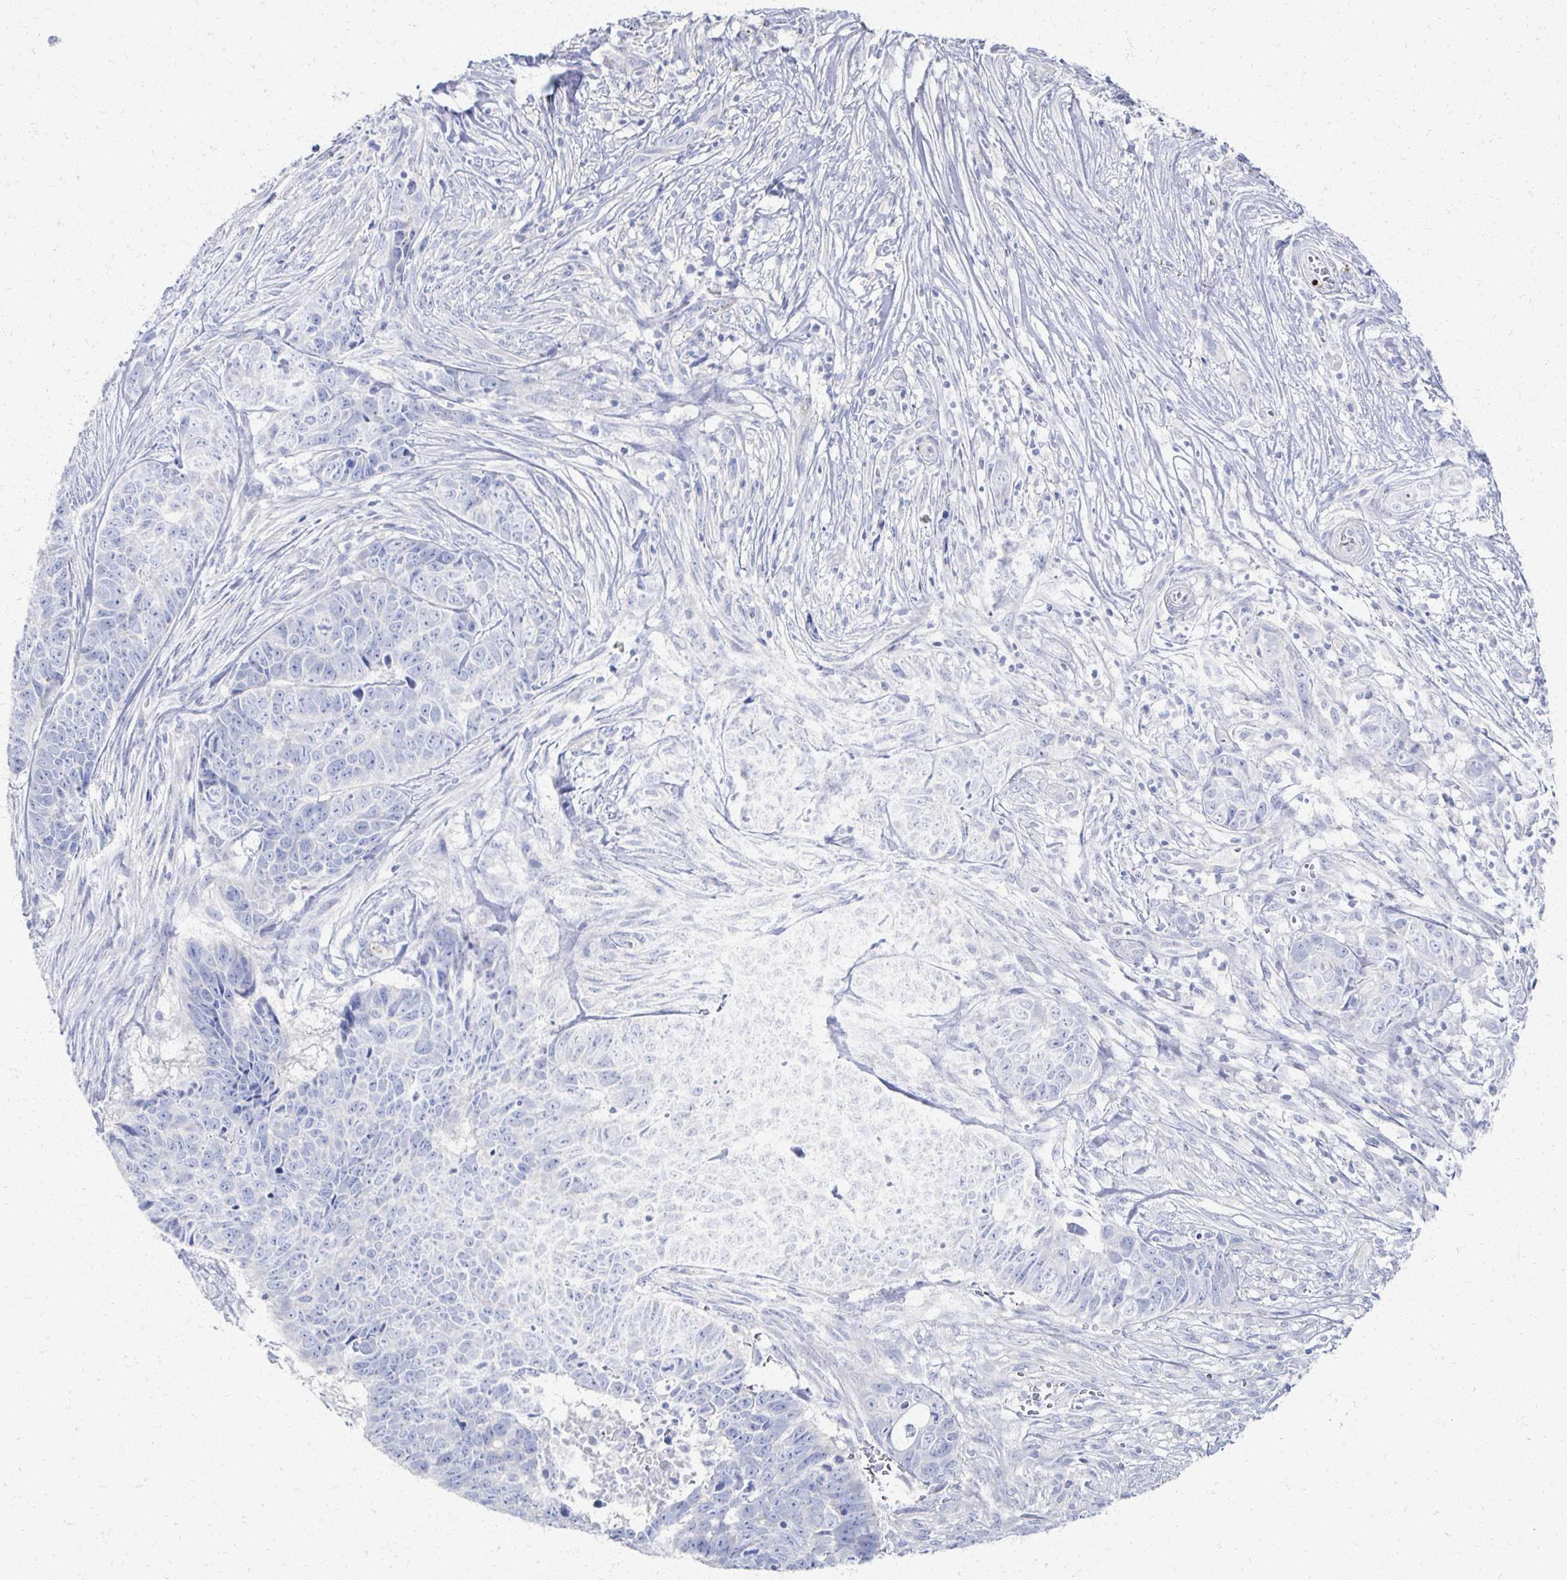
{"staining": {"intensity": "negative", "quantity": "none", "location": "none"}, "tissue": "skin cancer", "cell_type": "Tumor cells", "image_type": "cancer", "snomed": [{"axis": "morphology", "description": "Basal cell carcinoma"}, {"axis": "topography", "description": "Skin"}], "caption": "High magnification brightfield microscopy of skin cancer (basal cell carcinoma) stained with DAB (3,3'-diaminobenzidine) (brown) and counterstained with hematoxylin (blue): tumor cells show no significant expression.", "gene": "PRR20A", "patient": {"sex": "female", "age": 82}}